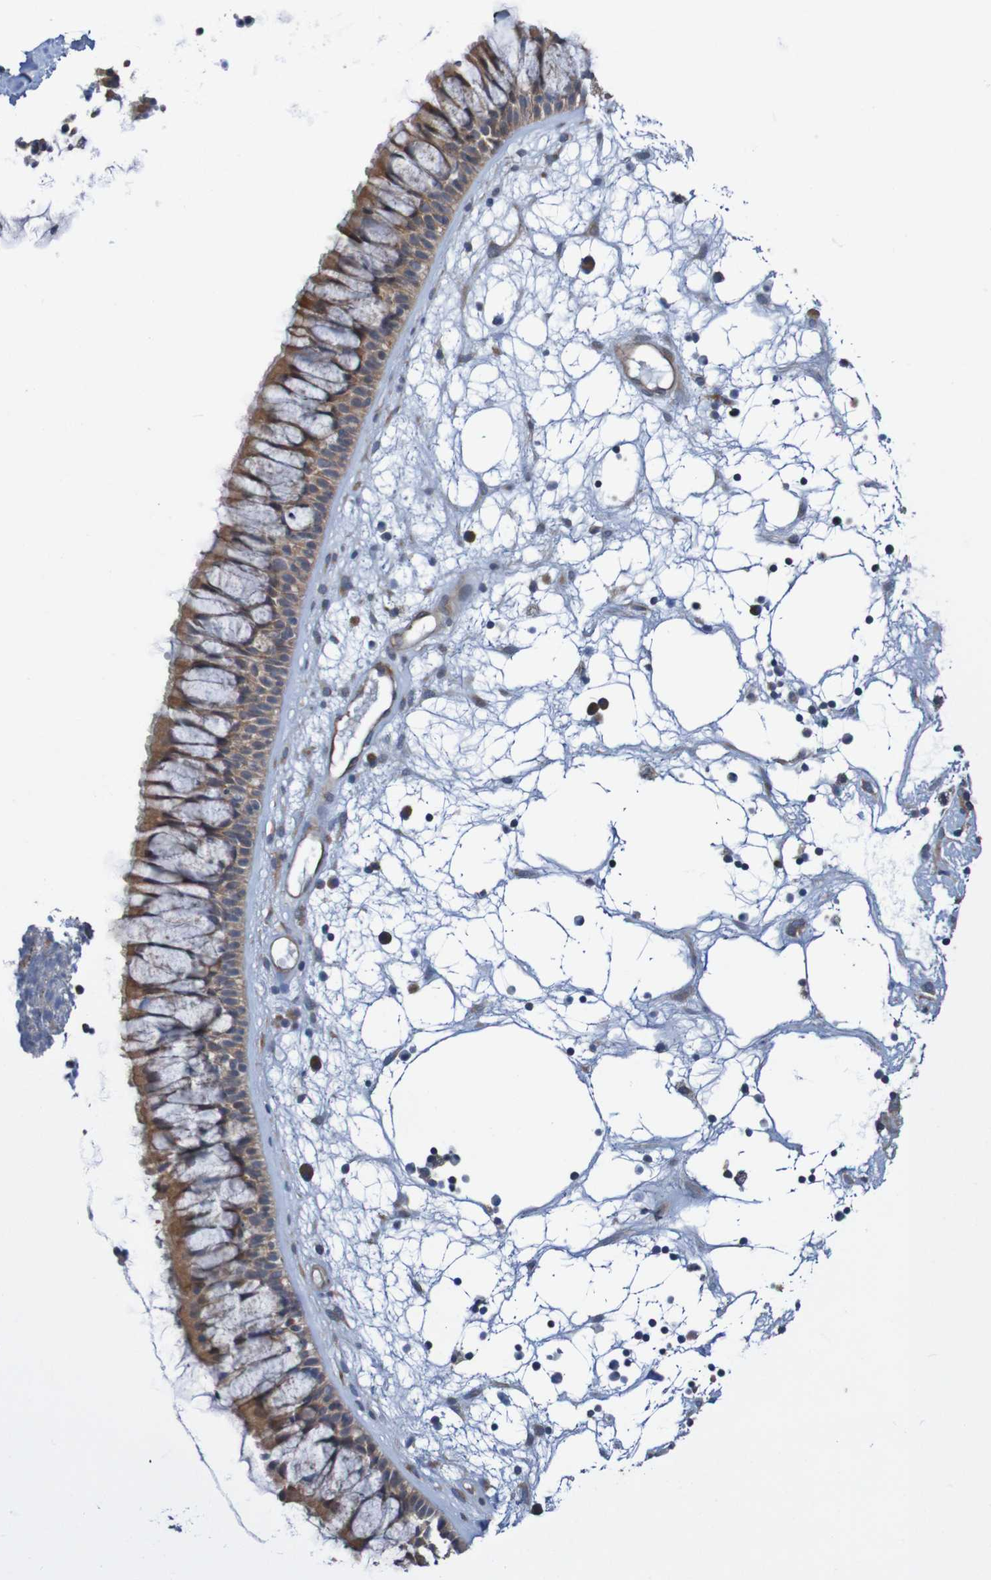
{"staining": {"intensity": "moderate", "quantity": ">75%", "location": "cytoplasmic/membranous"}, "tissue": "nasopharynx", "cell_type": "Respiratory epithelial cells", "image_type": "normal", "snomed": [{"axis": "morphology", "description": "Normal tissue, NOS"}, {"axis": "morphology", "description": "Inflammation, NOS"}, {"axis": "topography", "description": "Nasopharynx"}], "caption": "Immunohistochemistry (DAB) staining of normal human nasopharynx shows moderate cytoplasmic/membranous protein staining in about >75% of respiratory epithelial cells.", "gene": "ST8SIA6", "patient": {"sex": "male", "age": 48}}